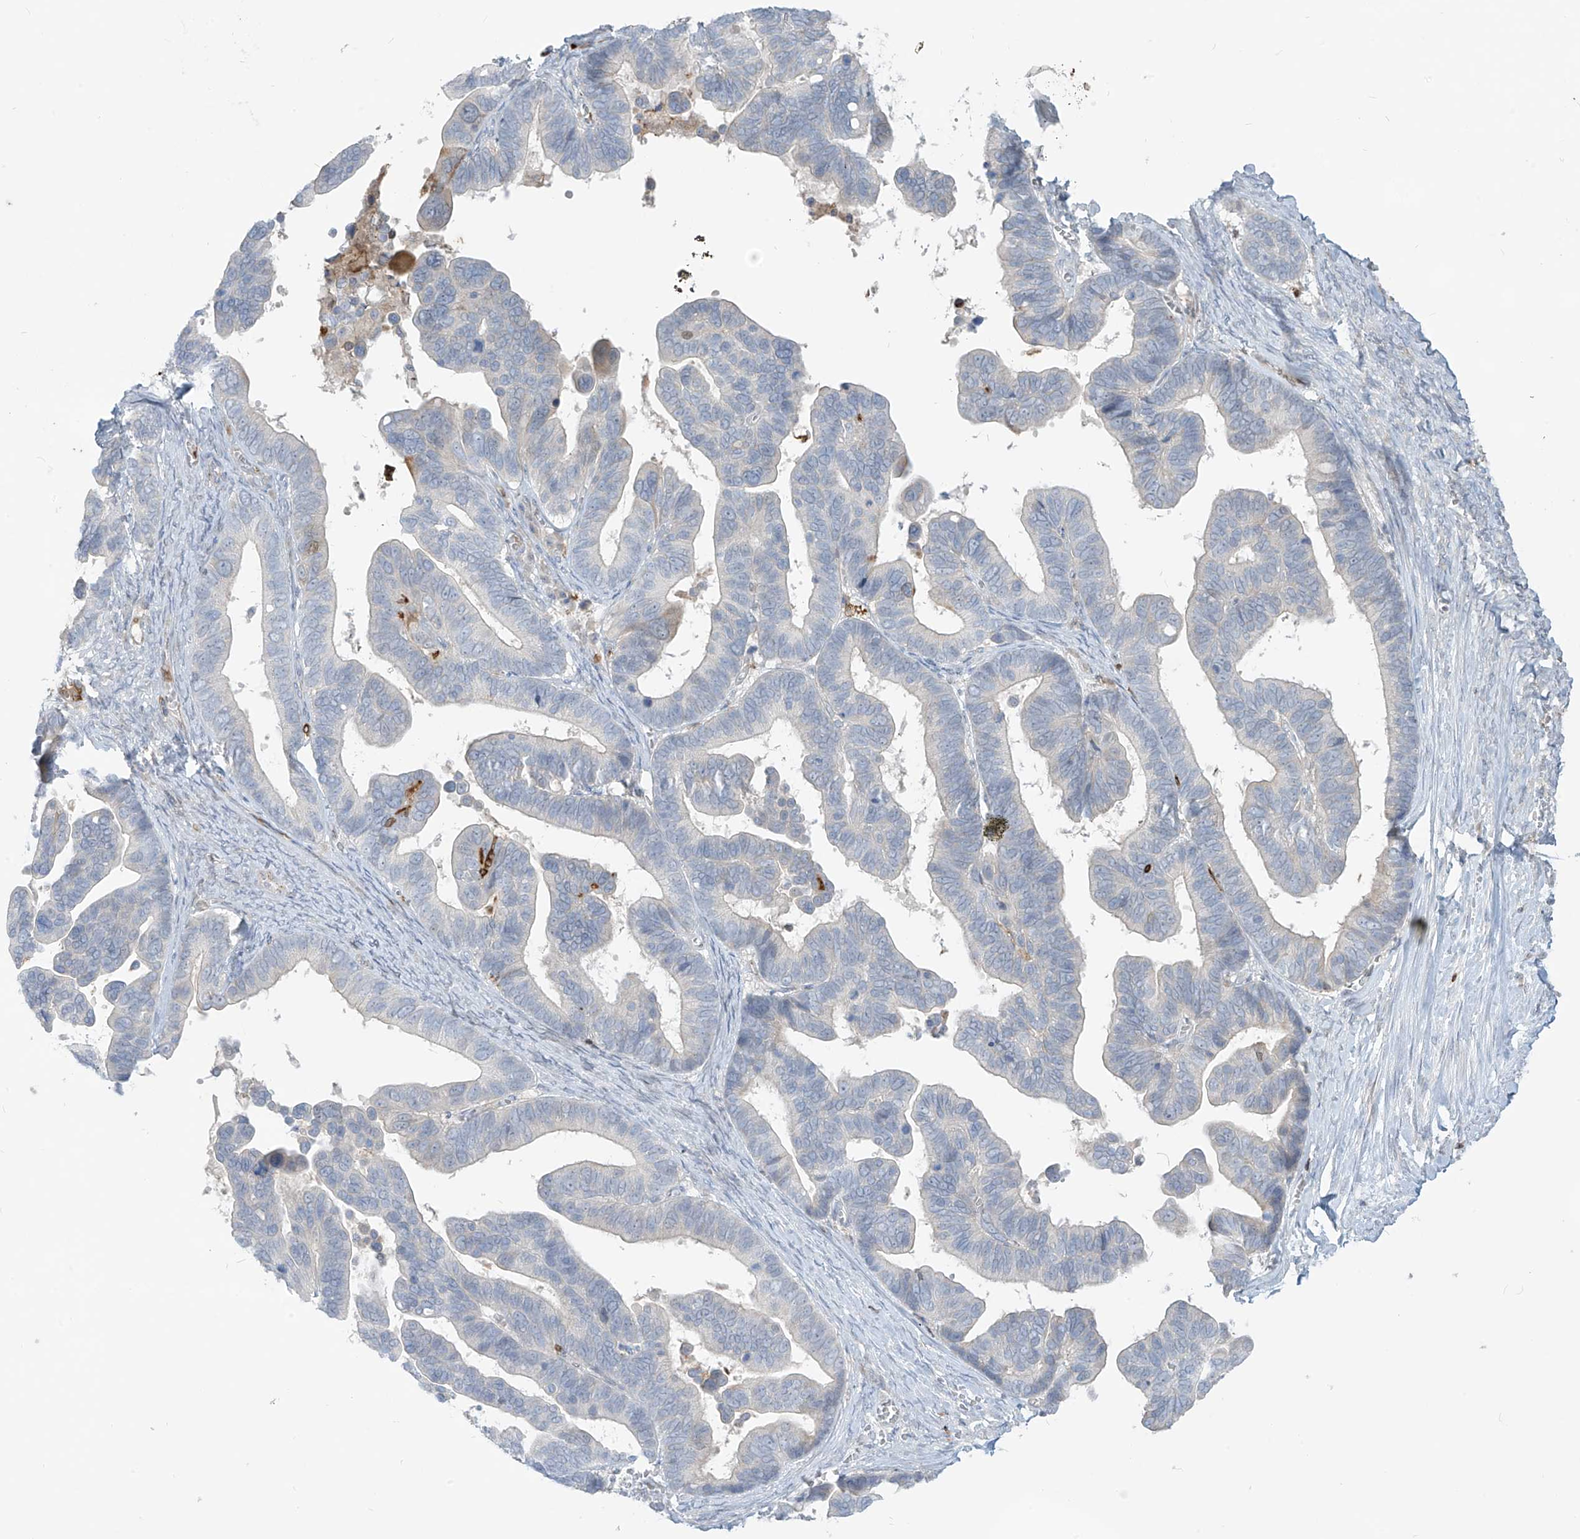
{"staining": {"intensity": "negative", "quantity": "none", "location": "none"}, "tissue": "ovarian cancer", "cell_type": "Tumor cells", "image_type": "cancer", "snomed": [{"axis": "morphology", "description": "Cystadenocarcinoma, serous, NOS"}, {"axis": "topography", "description": "Ovary"}], "caption": "Protein analysis of serous cystadenocarcinoma (ovarian) displays no significant staining in tumor cells.", "gene": "NOTO", "patient": {"sex": "female", "age": 56}}